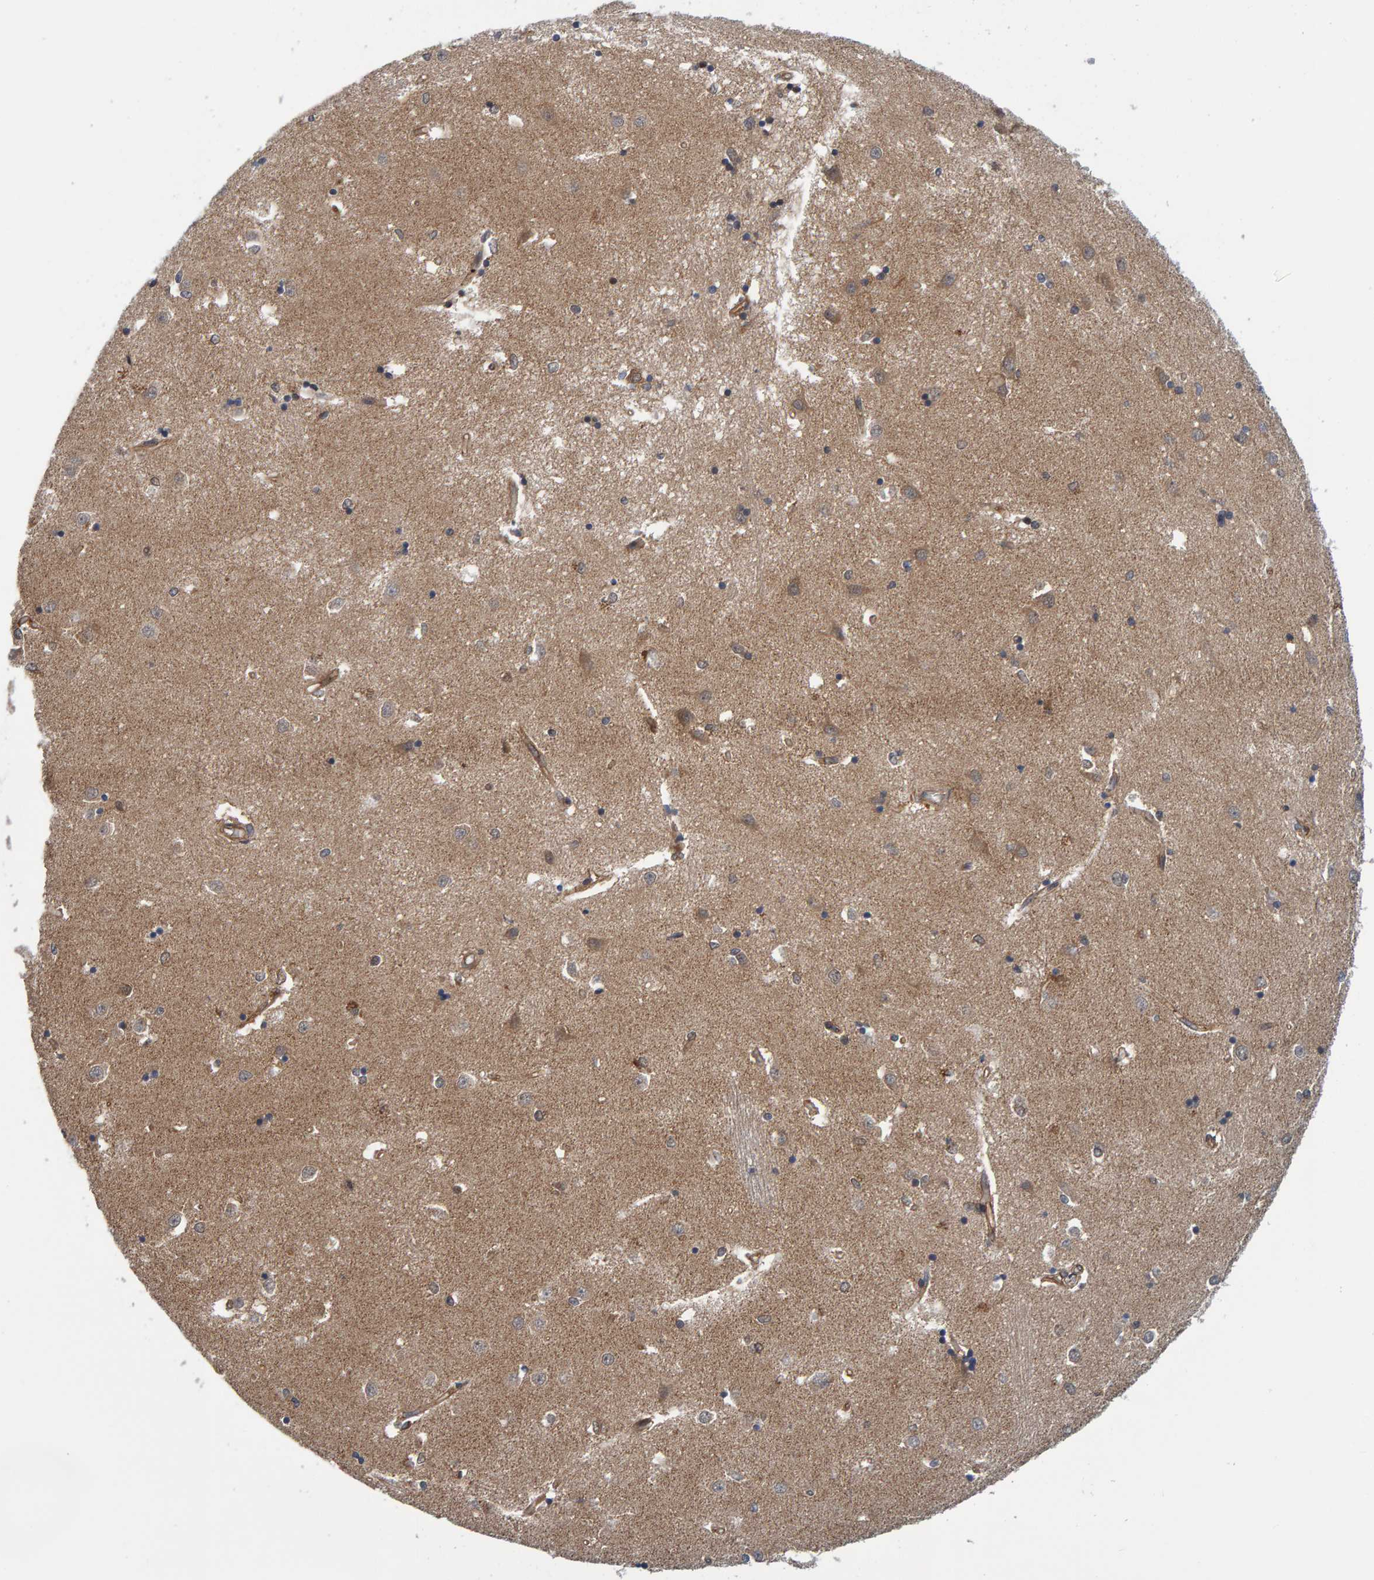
{"staining": {"intensity": "moderate", "quantity": "25%-75%", "location": "cytoplasmic/membranous,nuclear"}, "tissue": "caudate", "cell_type": "Glial cells", "image_type": "normal", "snomed": [{"axis": "morphology", "description": "Normal tissue, NOS"}, {"axis": "topography", "description": "Lateral ventricle wall"}], "caption": "A photomicrograph of caudate stained for a protein reveals moderate cytoplasmic/membranous,nuclear brown staining in glial cells. (IHC, brightfield microscopy, high magnification).", "gene": "SCRN2", "patient": {"sex": "male", "age": 45}}